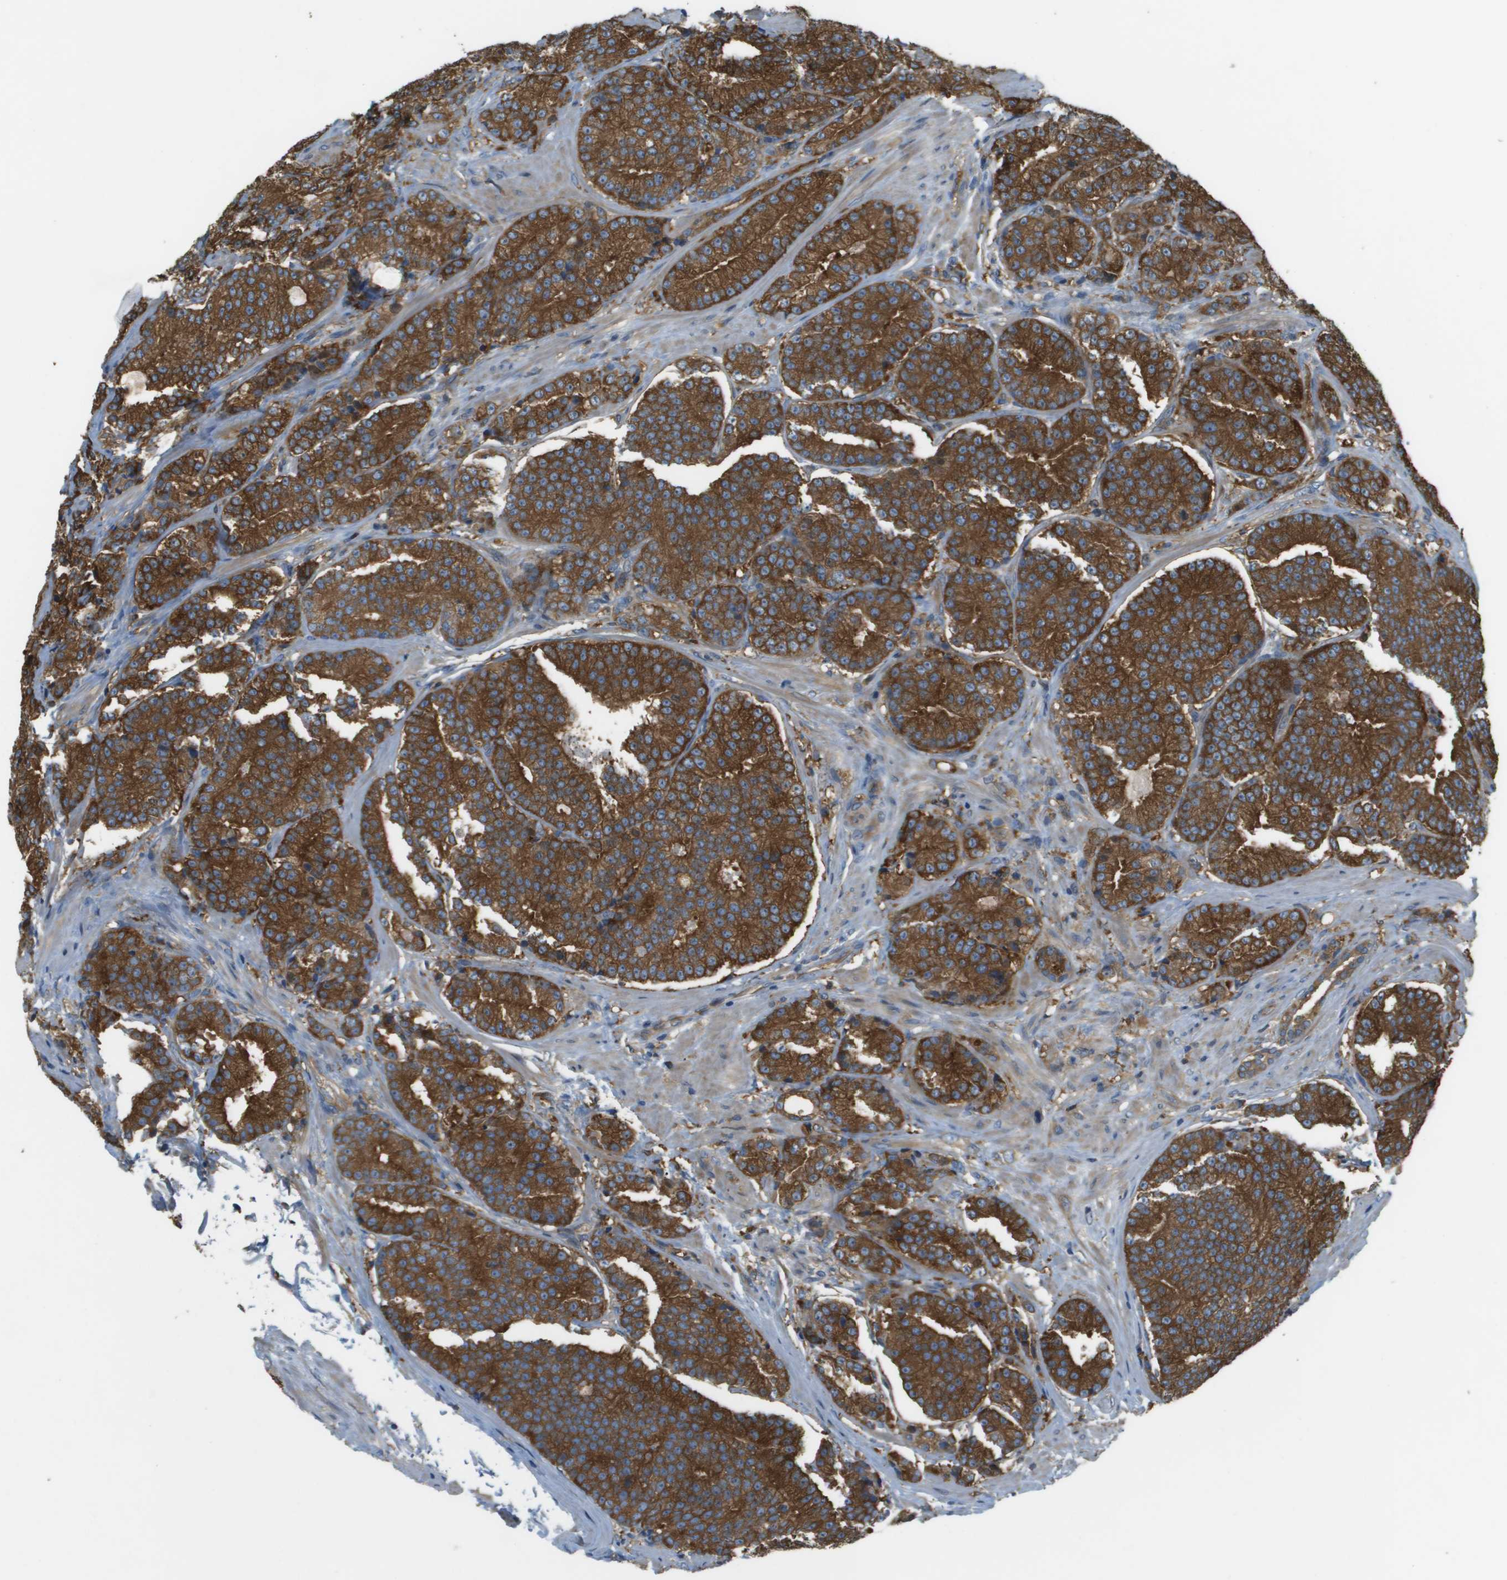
{"staining": {"intensity": "strong", "quantity": ">75%", "location": "cytoplasmic/membranous"}, "tissue": "prostate cancer", "cell_type": "Tumor cells", "image_type": "cancer", "snomed": [{"axis": "morphology", "description": "Adenocarcinoma, High grade"}, {"axis": "topography", "description": "Prostate"}], "caption": "Human prostate cancer stained with a protein marker displays strong staining in tumor cells.", "gene": "CORO1B", "patient": {"sex": "male", "age": 61}}